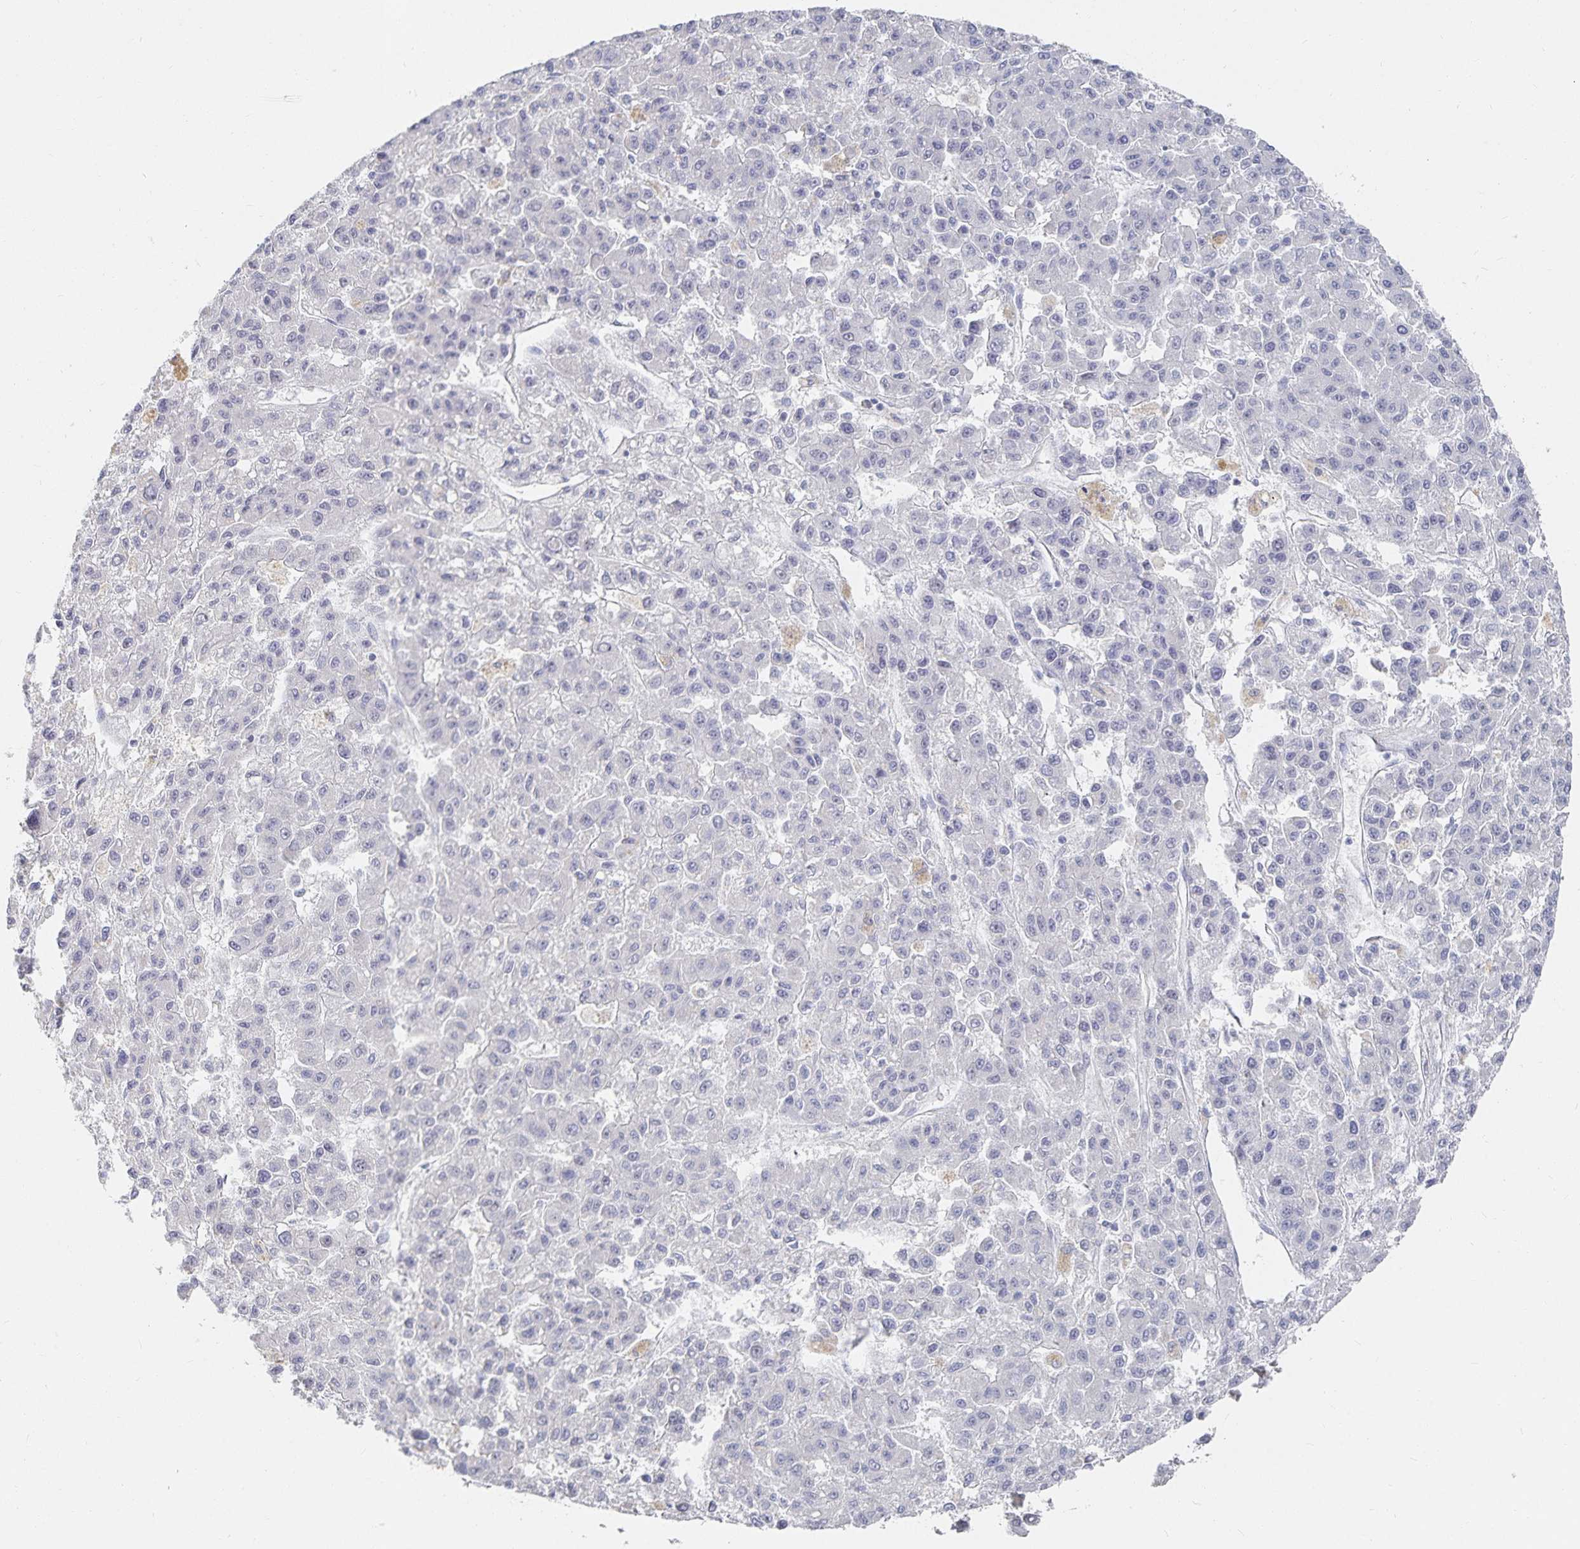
{"staining": {"intensity": "negative", "quantity": "none", "location": "none"}, "tissue": "liver cancer", "cell_type": "Tumor cells", "image_type": "cancer", "snomed": [{"axis": "morphology", "description": "Carcinoma, Hepatocellular, NOS"}, {"axis": "topography", "description": "Liver"}], "caption": "This is a micrograph of immunohistochemistry (IHC) staining of liver cancer (hepatocellular carcinoma), which shows no positivity in tumor cells. (Immunohistochemistry, brightfield microscopy, high magnification).", "gene": "DNAH9", "patient": {"sex": "male", "age": 70}}